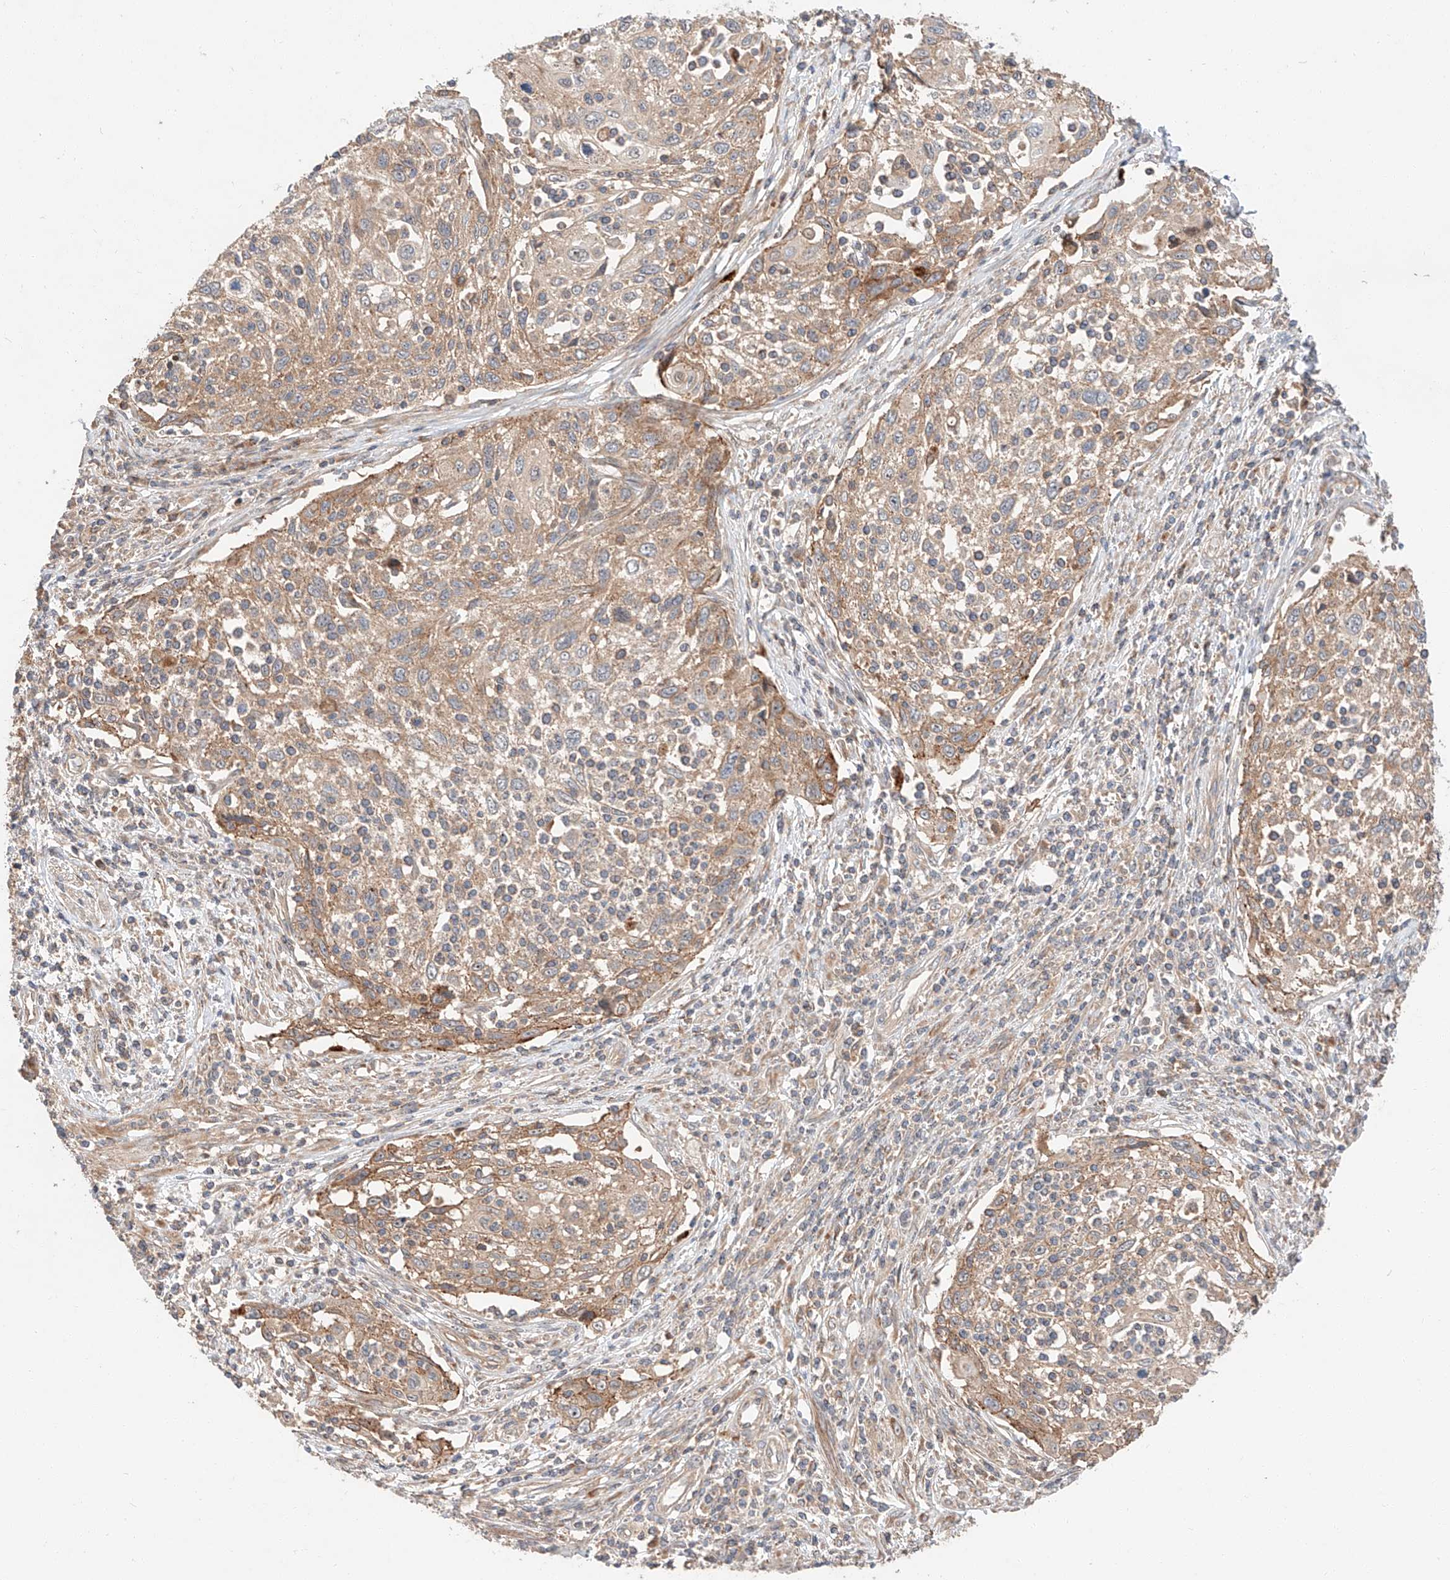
{"staining": {"intensity": "moderate", "quantity": "25%-75%", "location": "cytoplasmic/membranous"}, "tissue": "cervical cancer", "cell_type": "Tumor cells", "image_type": "cancer", "snomed": [{"axis": "morphology", "description": "Squamous cell carcinoma, NOS"}, {"axis": "topography", "description": "Cervix"}], "caption": "This image demonstrates immunohistochemistry (IHC) staining of squamous cell carcinoma (cervical), with medium moderate cytoplasmic/membranous expression in about 25%-75% of tumor cells.", "gene": "XPNPEP1", "patient": {"sex": "female", "age": 70}}